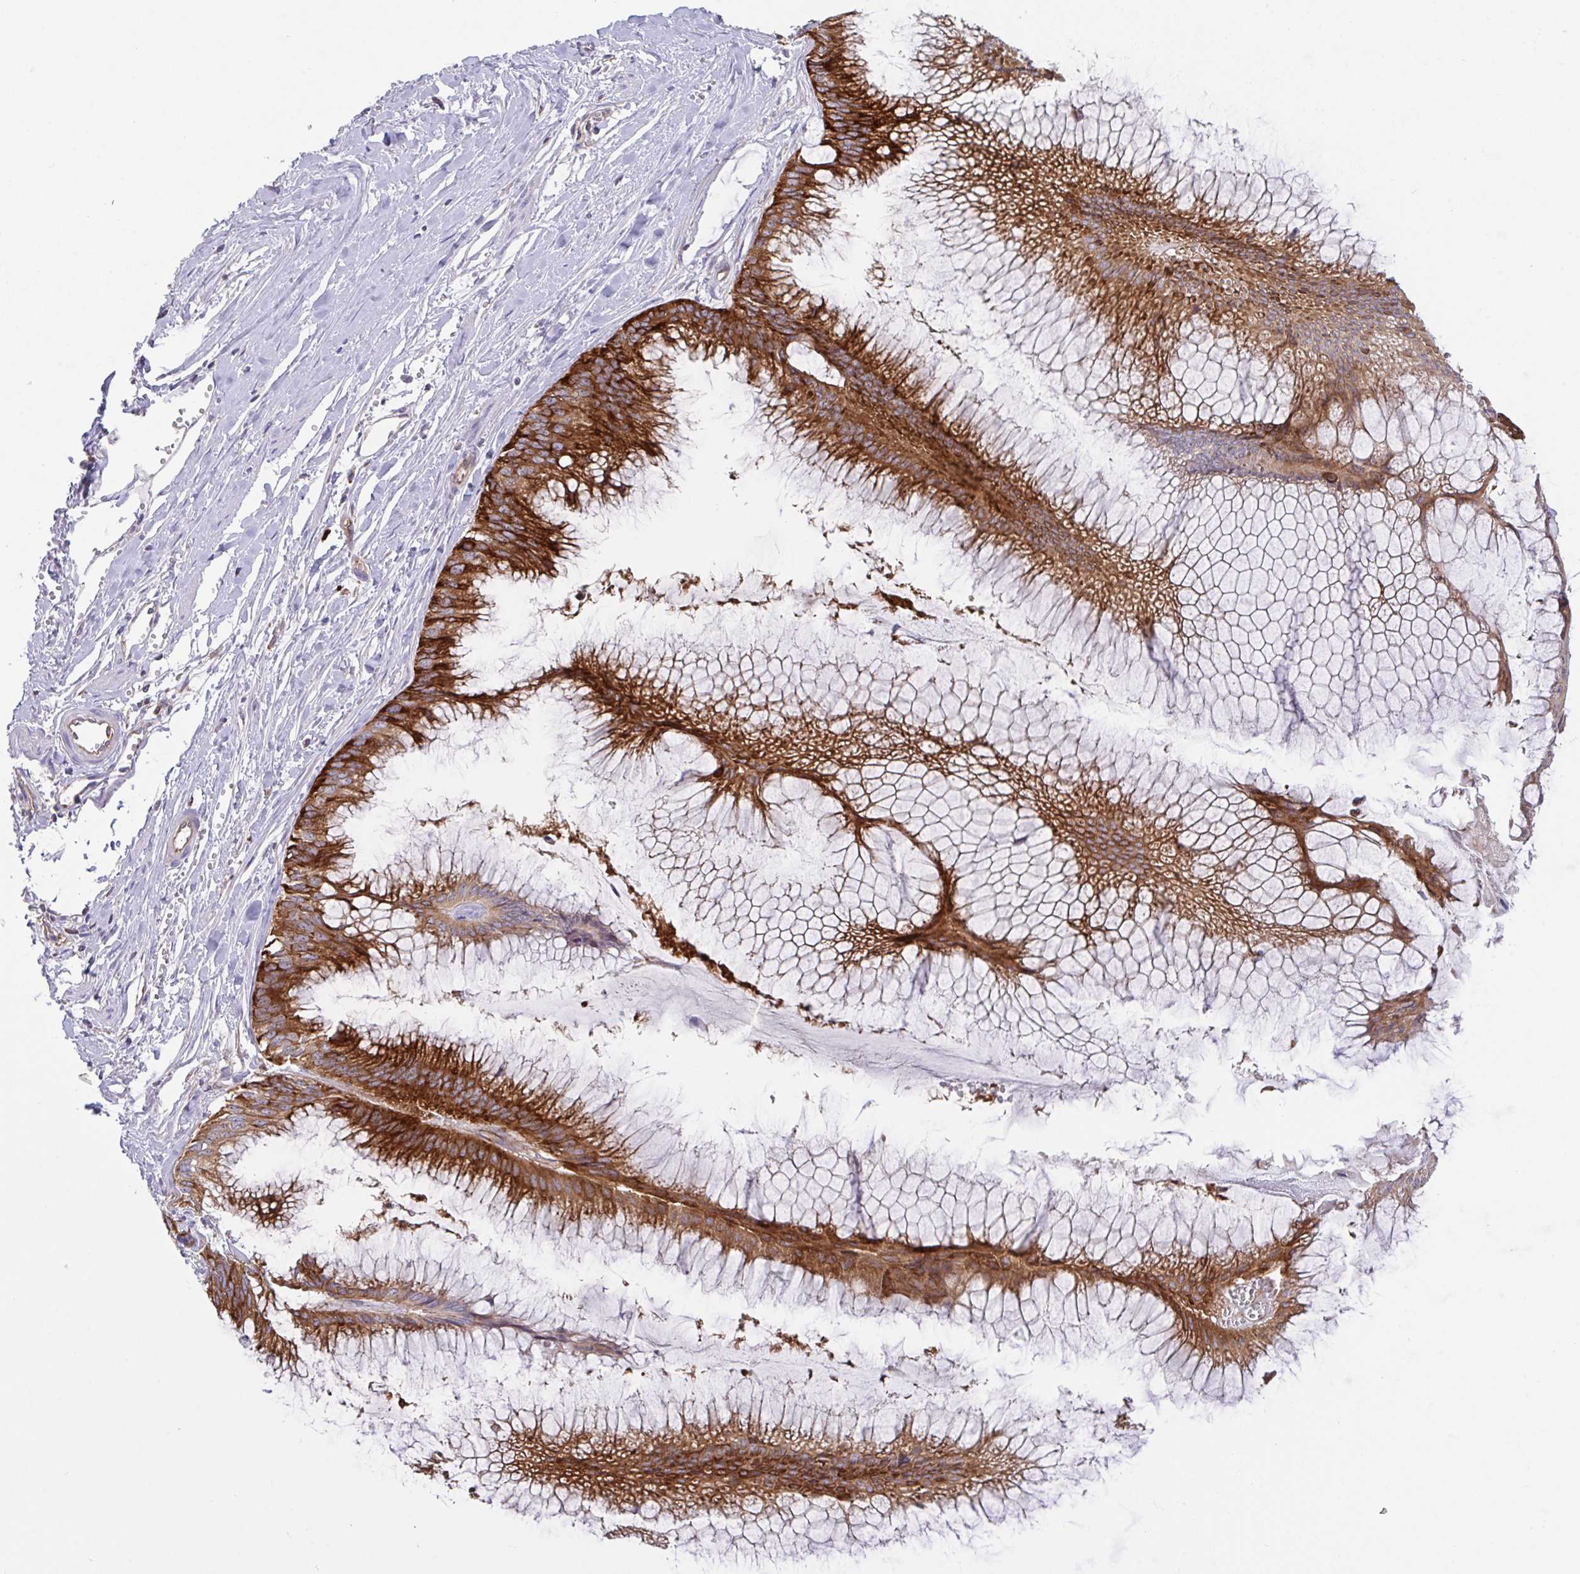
{"staining": {"intensity": "strong", "quantity": ">75%", "location": "cytoplasmic/membranous"}, "tissue": "ovarian cancer", "cell_type": "Tumor cells", "image_type": "cancer", "snomed": [{"axis": "morphology", "description": "Cystadenocarcinoma, mucinous, NOS"}, {"axis": "topography", "description": "Ovary"}], "caption": "Strong cytoplasmic/membranous positivity for a protein is seen in about >75% of tumor cells of ovarian cancer using immunohistochemistry.", "gene": "YARS2", "patient": {"sex": "female", "age": 44}}